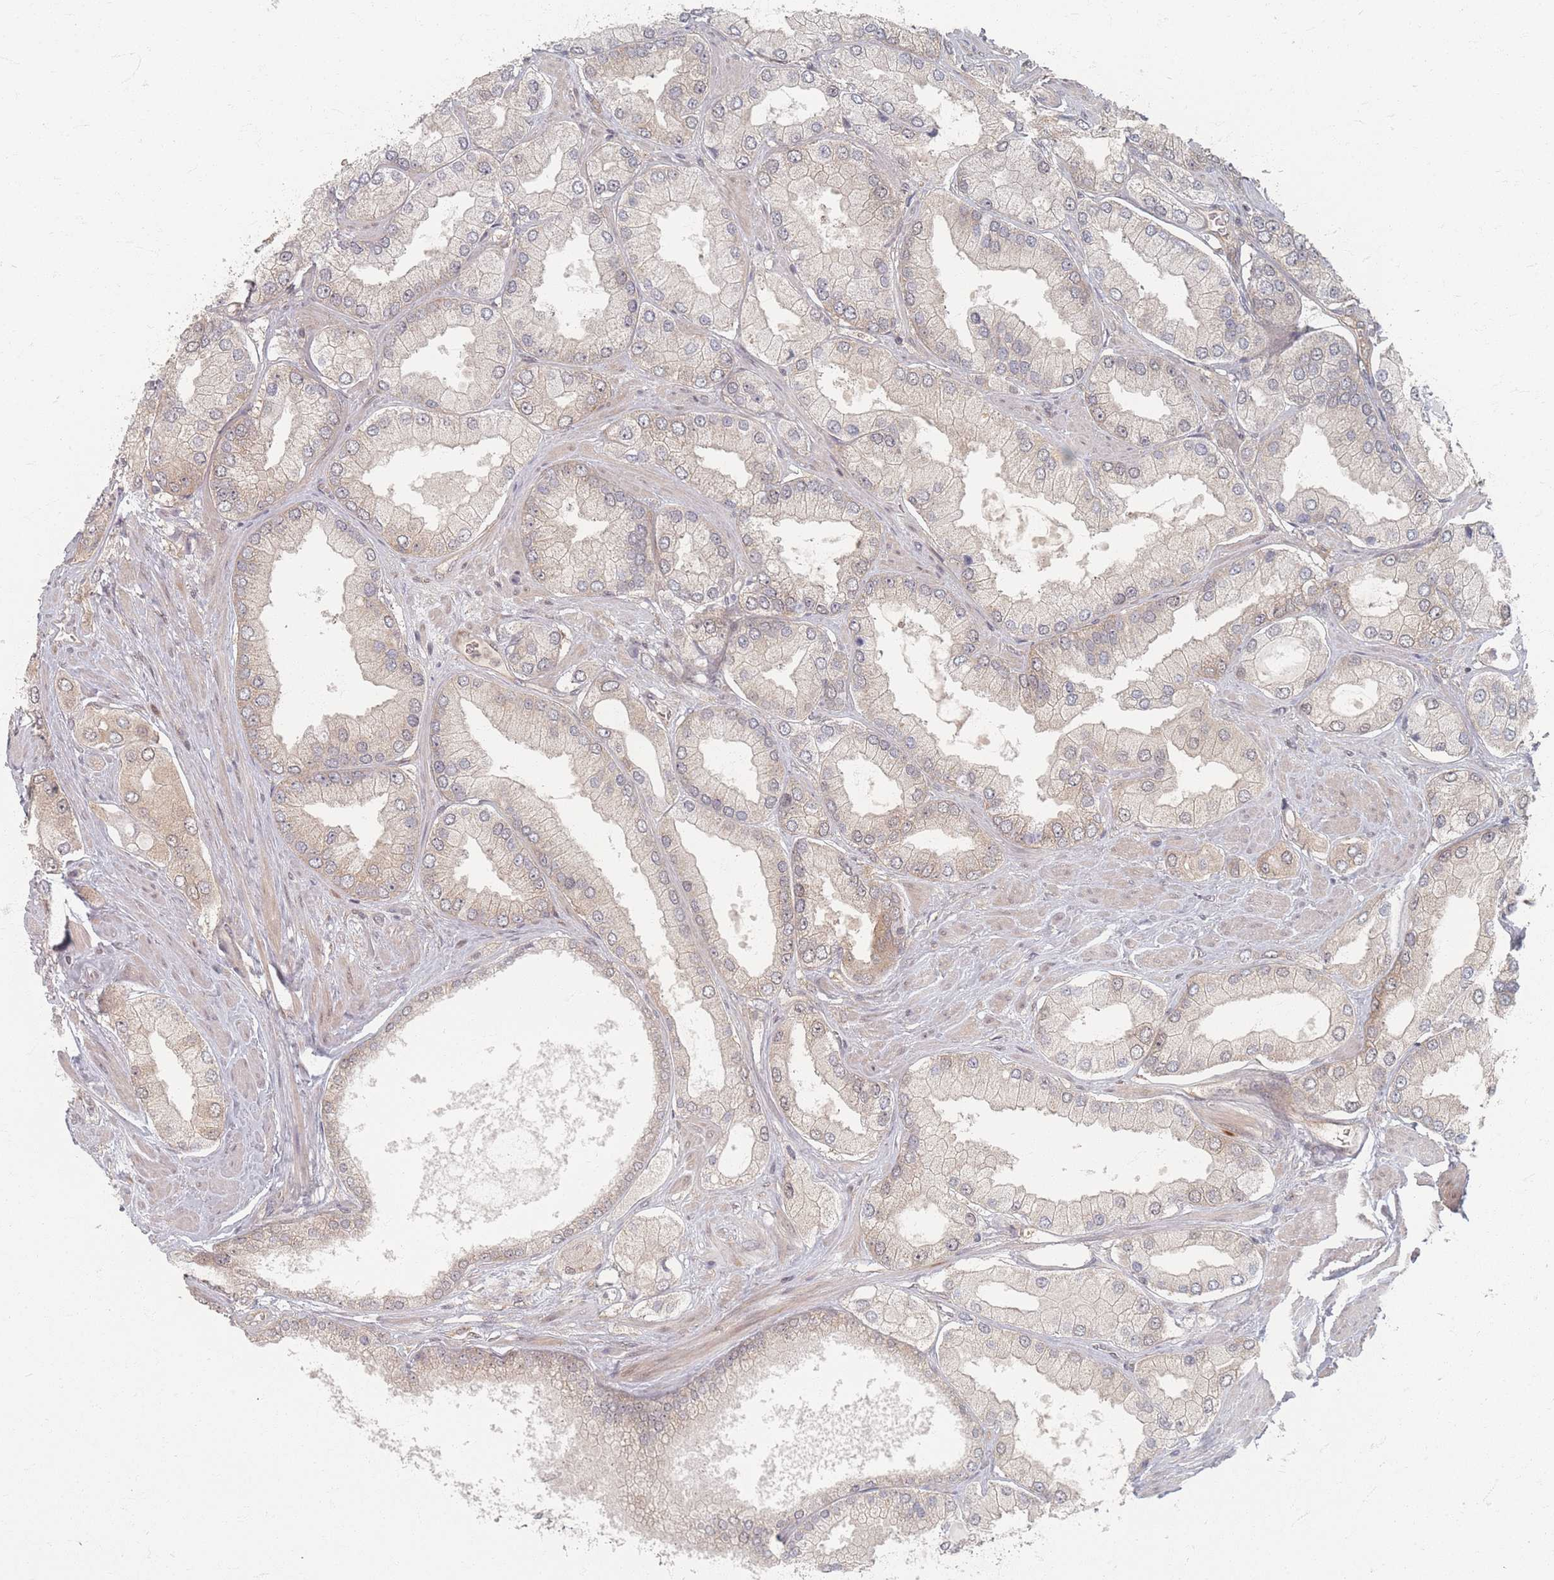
{"staining": {"intensity": "weak", "quantity": "25%-75%", "location": "cytoplasmic/membranous"}, "tissue": "prostate cancer", "cell_type": "Tumor cells", "image_type": "cancer", "snomed": [{"axis": "morphology", "description": "Adenocarcinoma, Low grade"}, {"axis": "topography", "description": "Prostate"}], "caption": "A low amount of weak cytoplasmic/membranous positivity is appreciated in approximately 25%-75% of tumor cells in prostate cancer tissue. The protein of interest is shown in brown color, while the nuclei are stained blue.", "gene": "PSMD9", "patient": {"sex": "male", "age": 42}}